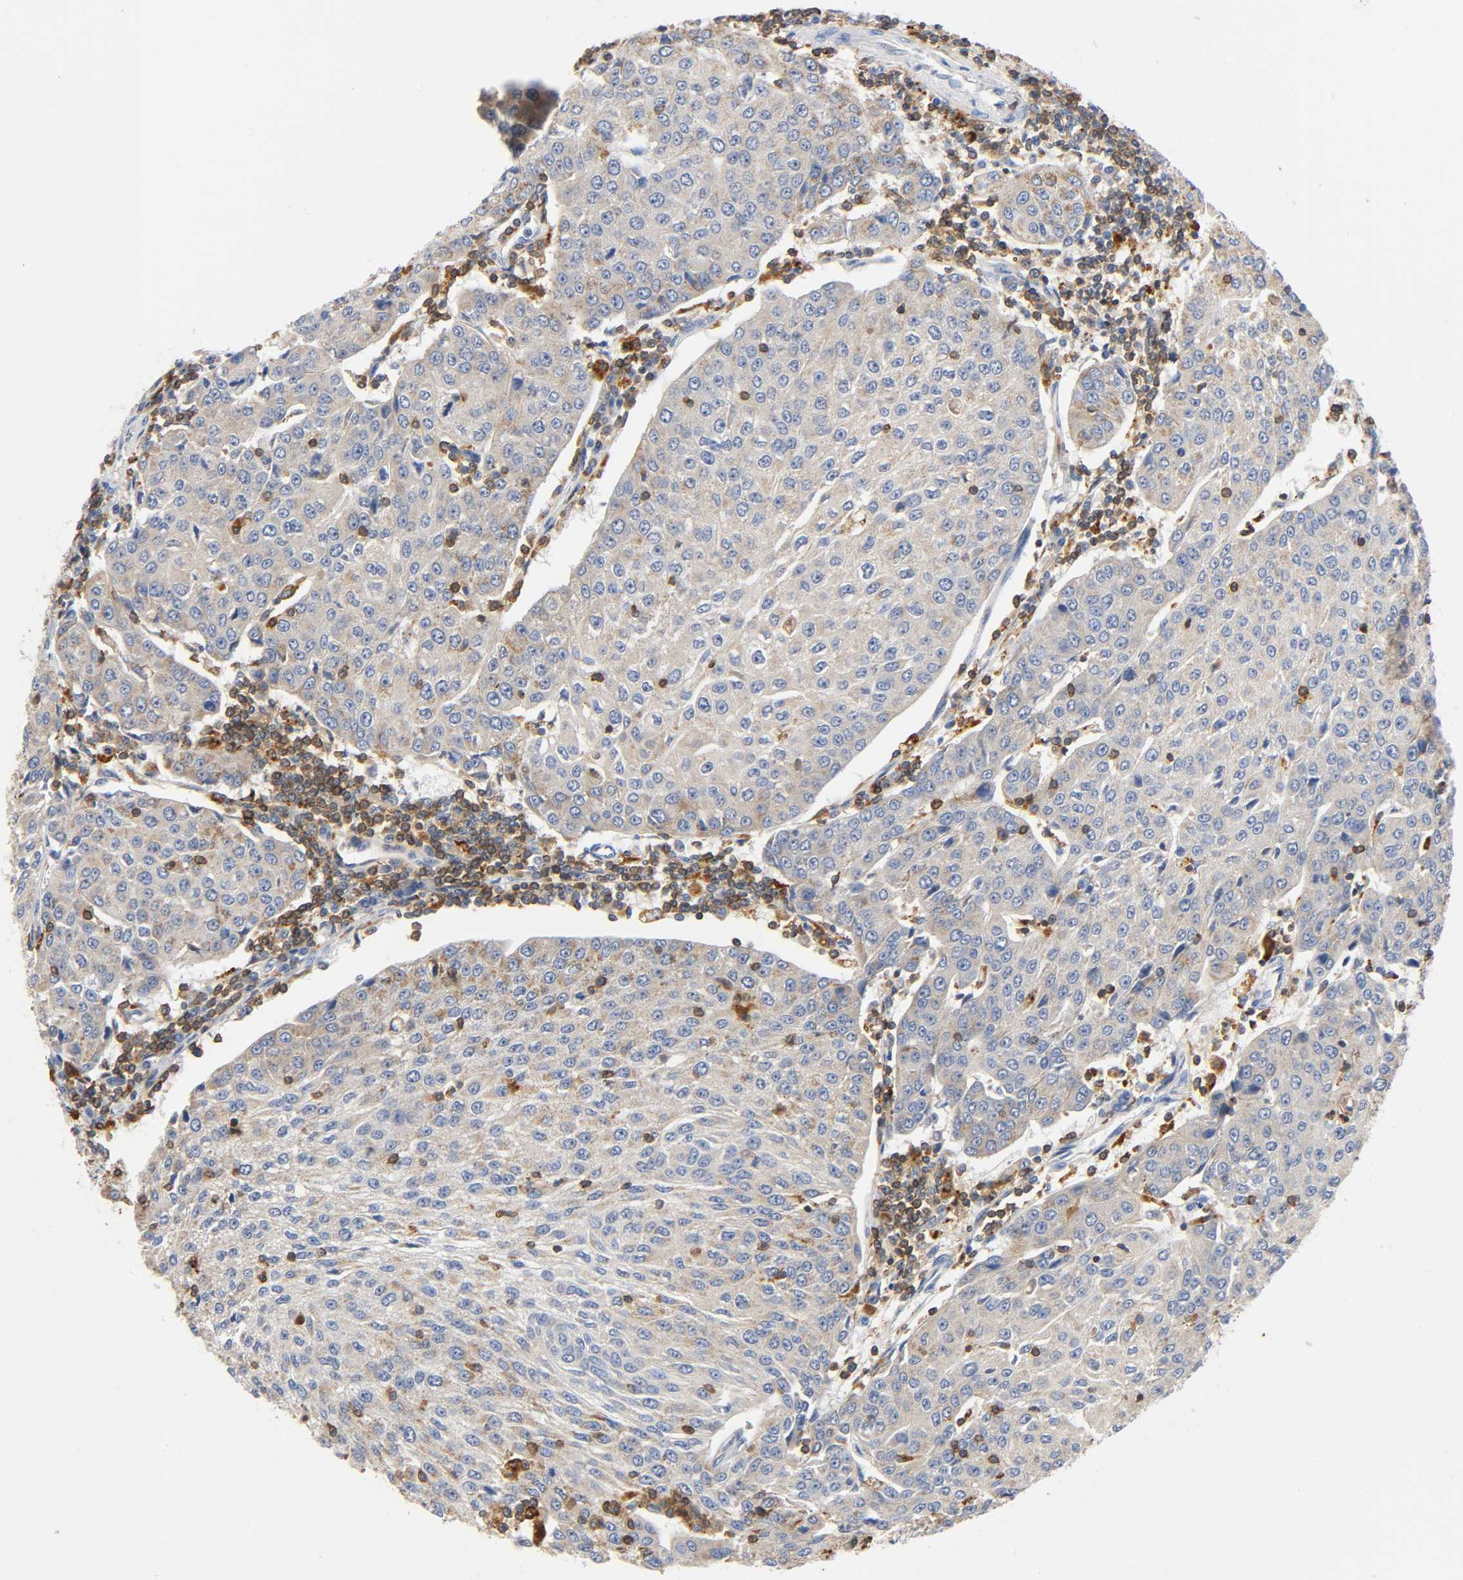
{"staining": {"intensity": "weak", "quantity": ">75%", "location": "cytoplasmic/membranous"}, "tissue": "urothelial cancer", "cell_type": "Tumor cells", "image_type": "cancer", "snomed": [{"axis": "morphology", "description": "Urothelial carcinoma, High grade"}, {"axis": "topography", "description": "Urinary bladder"}], "caption": "Immunohistochemical staining of urothelial carcinoma (high-grade) exhibits weak cytoplasmic/membranous protein positivity in about >75% of tumor cells.", "gene": "UCKL1", "patient": {"sex": "female", "age": 85}}